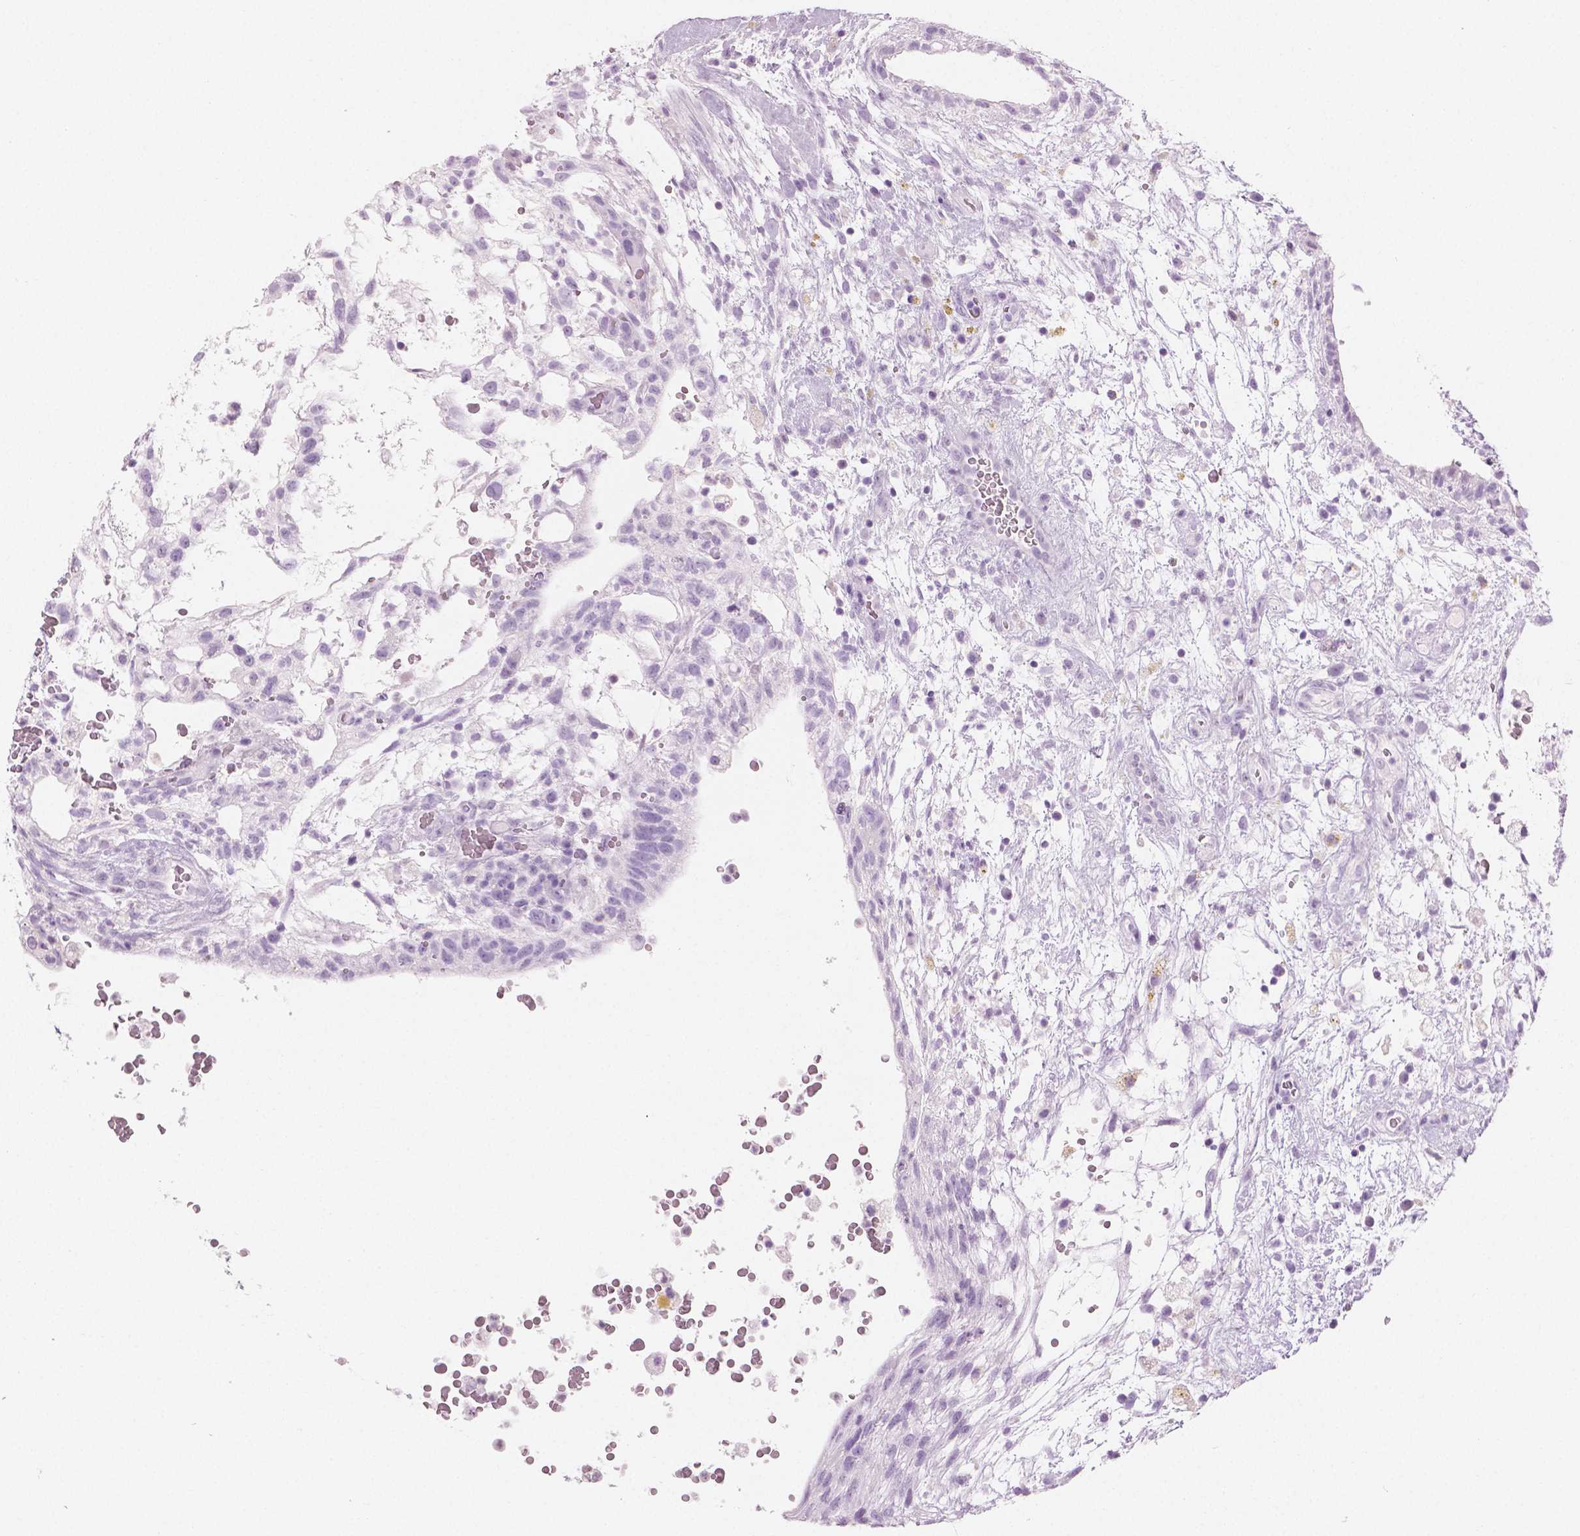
{"staining": {"intensity": "negative", "quantity": "none", "location": "none"}, "tissue": "testis cancer", "cell_type": "Tumor cells", "image_type": "cancer", "snomed": [{"axis": "morphology", "description": "Normal tissue, NOS"}, {"axis": "morphology", "description": "Carcinoma, Embryonal, NOS"}, {"axis": "topography", "description": "Testis"}], "caption": "A micrograph of testis cancer (embryonal carcinoma) stained for a protein shows no brown staining in tumor cells.", "gene": "PLIN4", "patient": {"sex": "male", "age": 32}}